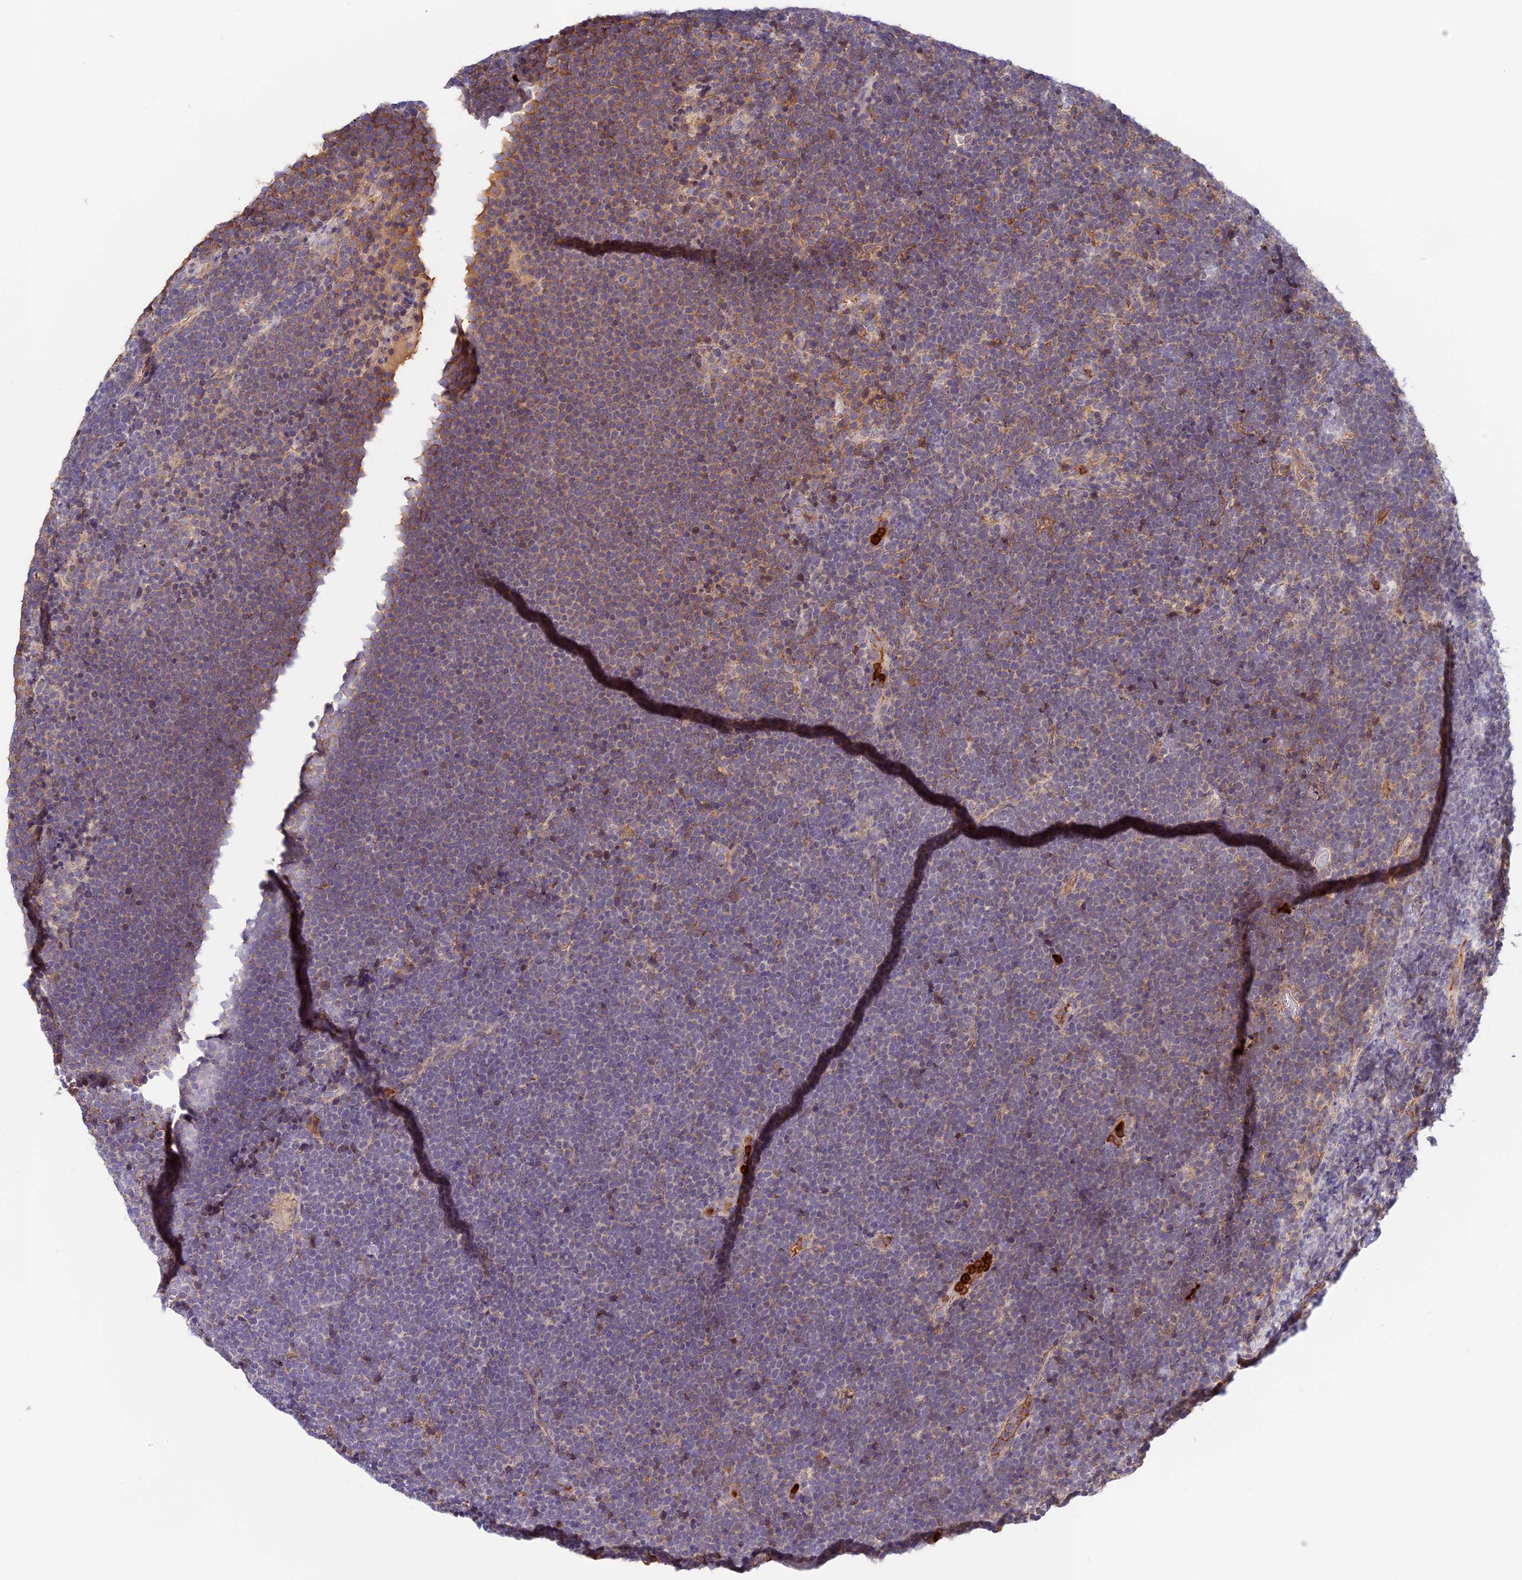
{"staining": {"intensity": "moderate", "quantity": "<25%", "location": "cytoplasmic/membranous"}, "tissue": "lymphoma", "cell_type": "Tumor cells", "image_type": "cancer", "snomed": [{"axis": "morphology", "description": "Malignant lymphoma, non-Hodgkin's type, High grade"}, {"axis": "topography", "description": "Lymph node"}], "caption": "High-grade malignant lymphoma, non-Hodgkin's type stained with immunohistochemistry (IHC) displays moderate cytoplasmic/membranous staining in about <25% of tumor cells.", "gene": "ADGRD1", "patient": {"sex": "male", "age": 13}}